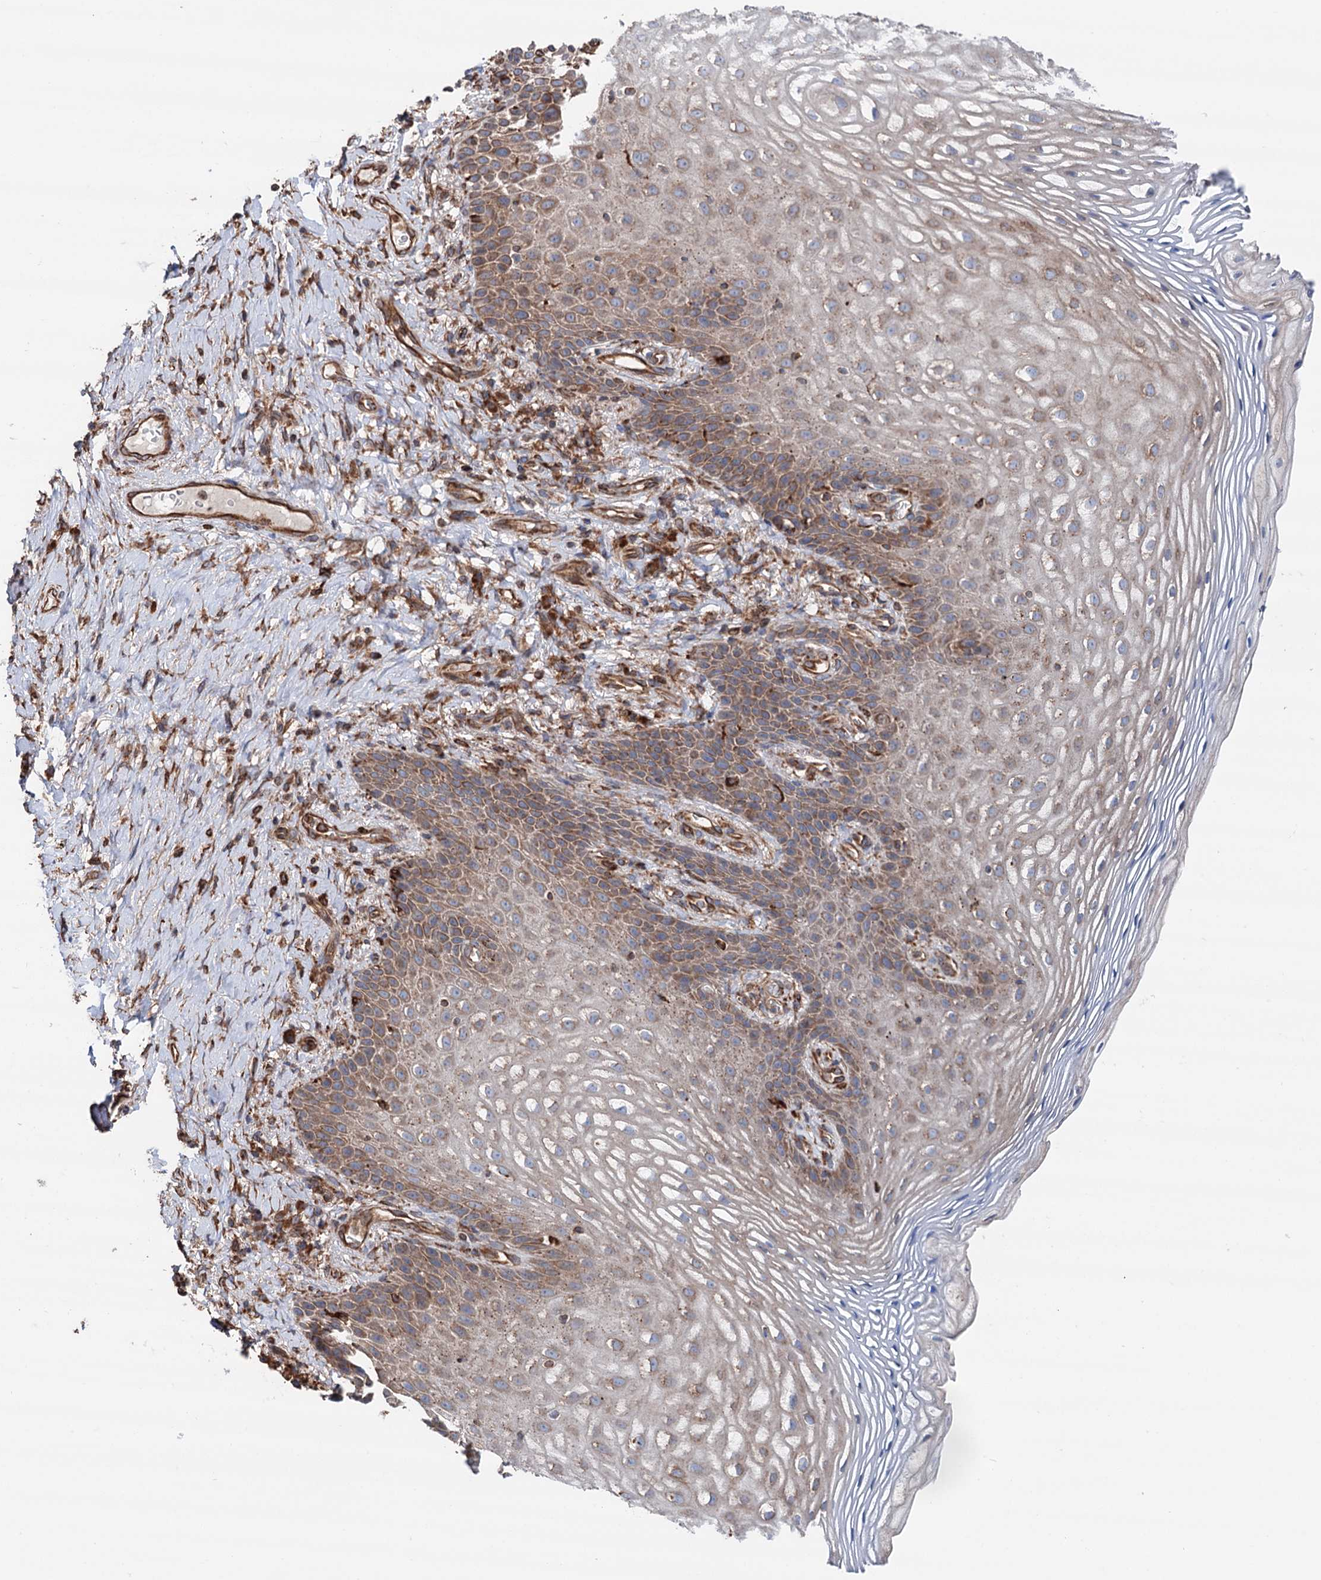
{"staining": {"intensity": "weak", "quantity": "25%-75%", "location": "cytoplasmic/membranous"}, "tissue": "vagina", "cell_type": "Squamous epithelial cells", "image_type": "normal", "snomed": [{"axis": "morphology", "description": "Normal tissue, NOS"}, {"axis": "topography", "description": "Vagina"}], "caption": "Vagina stained with IHC shows weak cytoplasmic/membranous expression in approximately 25%-75% of squamous epithelial cells.", "gene": "ERP29", "patient": {"sex": "female", "age": 60}}